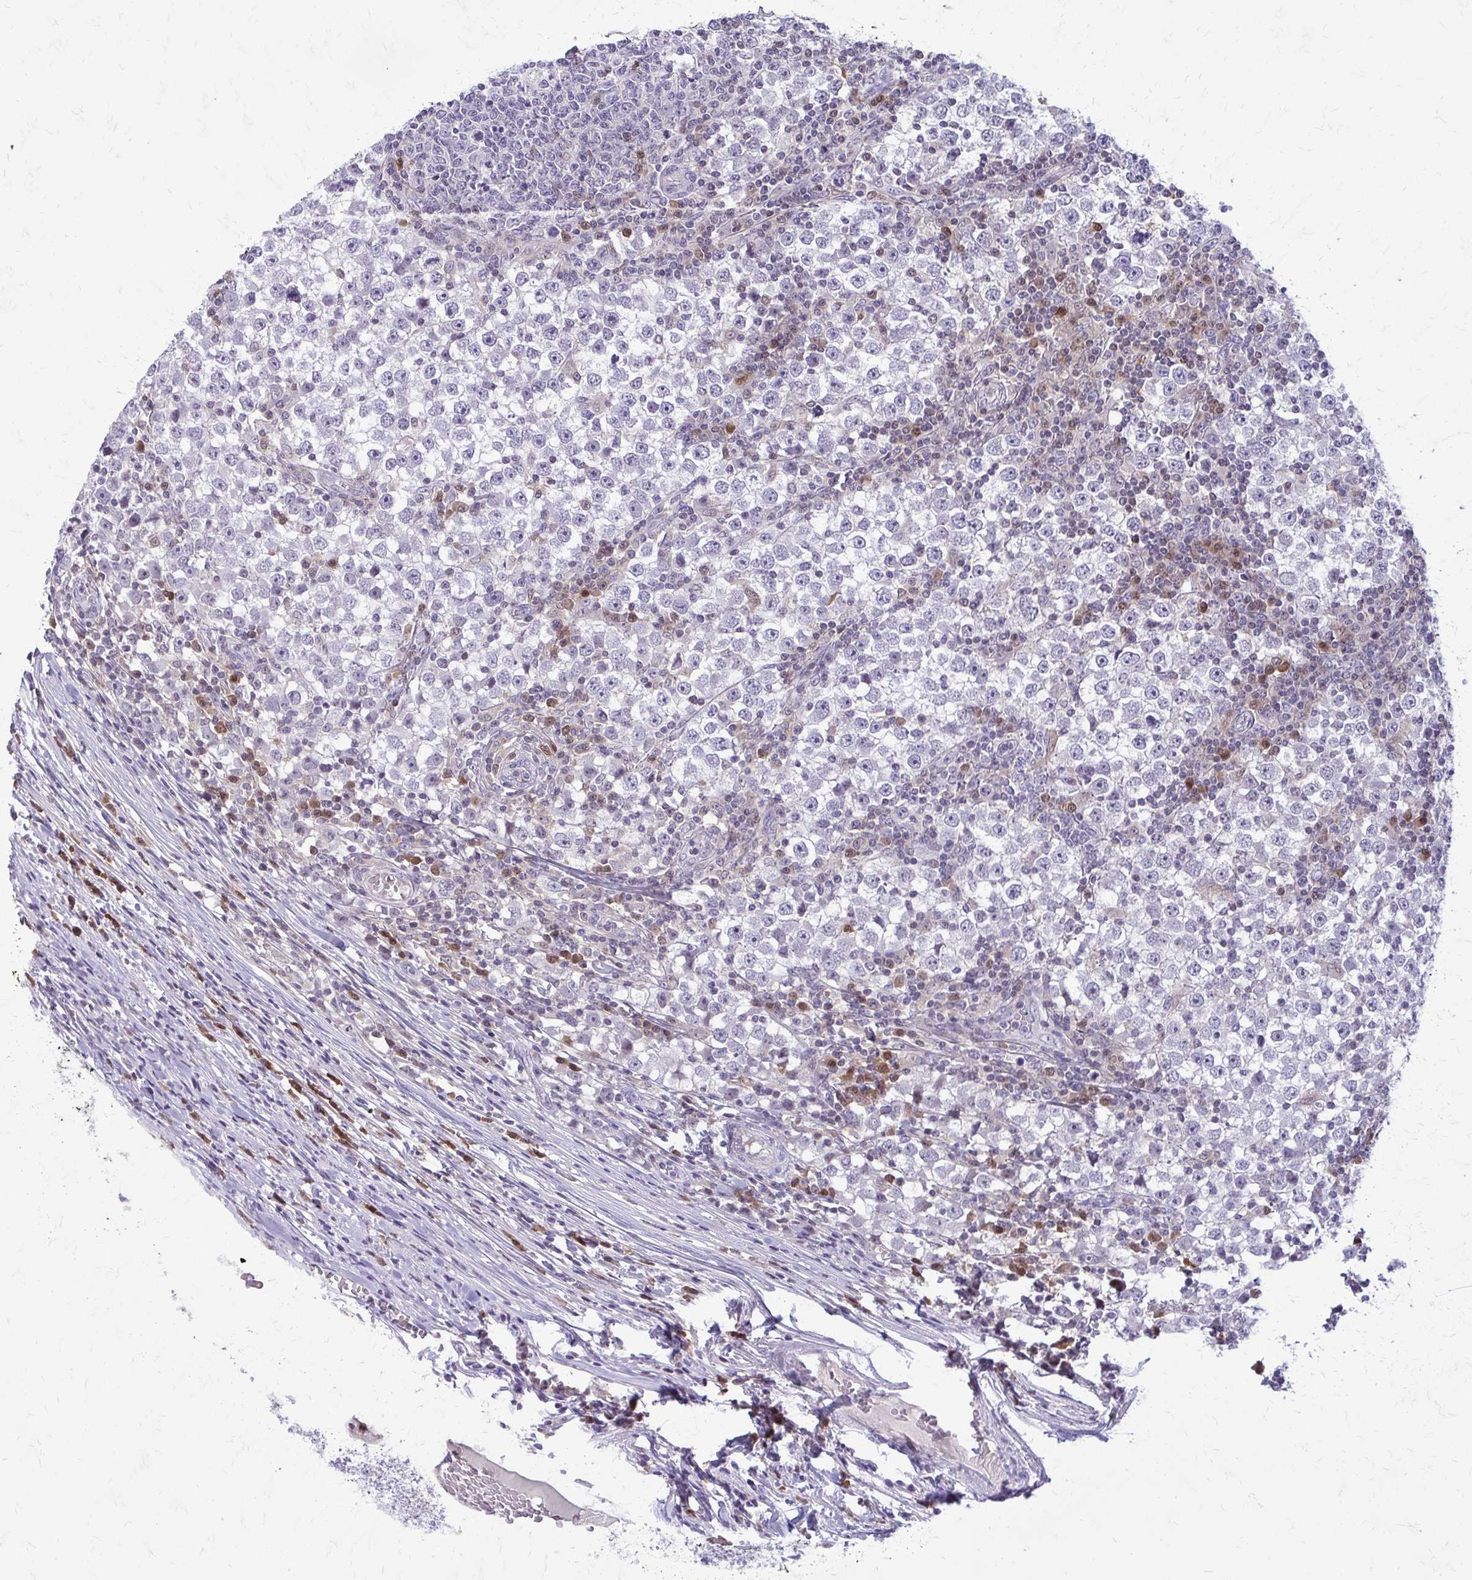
{"staining": {"intensity": "negative", "quantity": "none", "location": "none"}, "tissue": "testis cancer", "cell_type": "Tumor cells", "image_type": "cancer", "snomed": [{"axis": "morphology", "description": "Seminoma, NOS"}, {"axis": "topography", "description": "Testis"}], "caption": "Testis cancer stained for a protein using IHC exhibits no expression tumor cells.", "gene": "GLRX", "patient": {"sex": "male", "age": 65}}